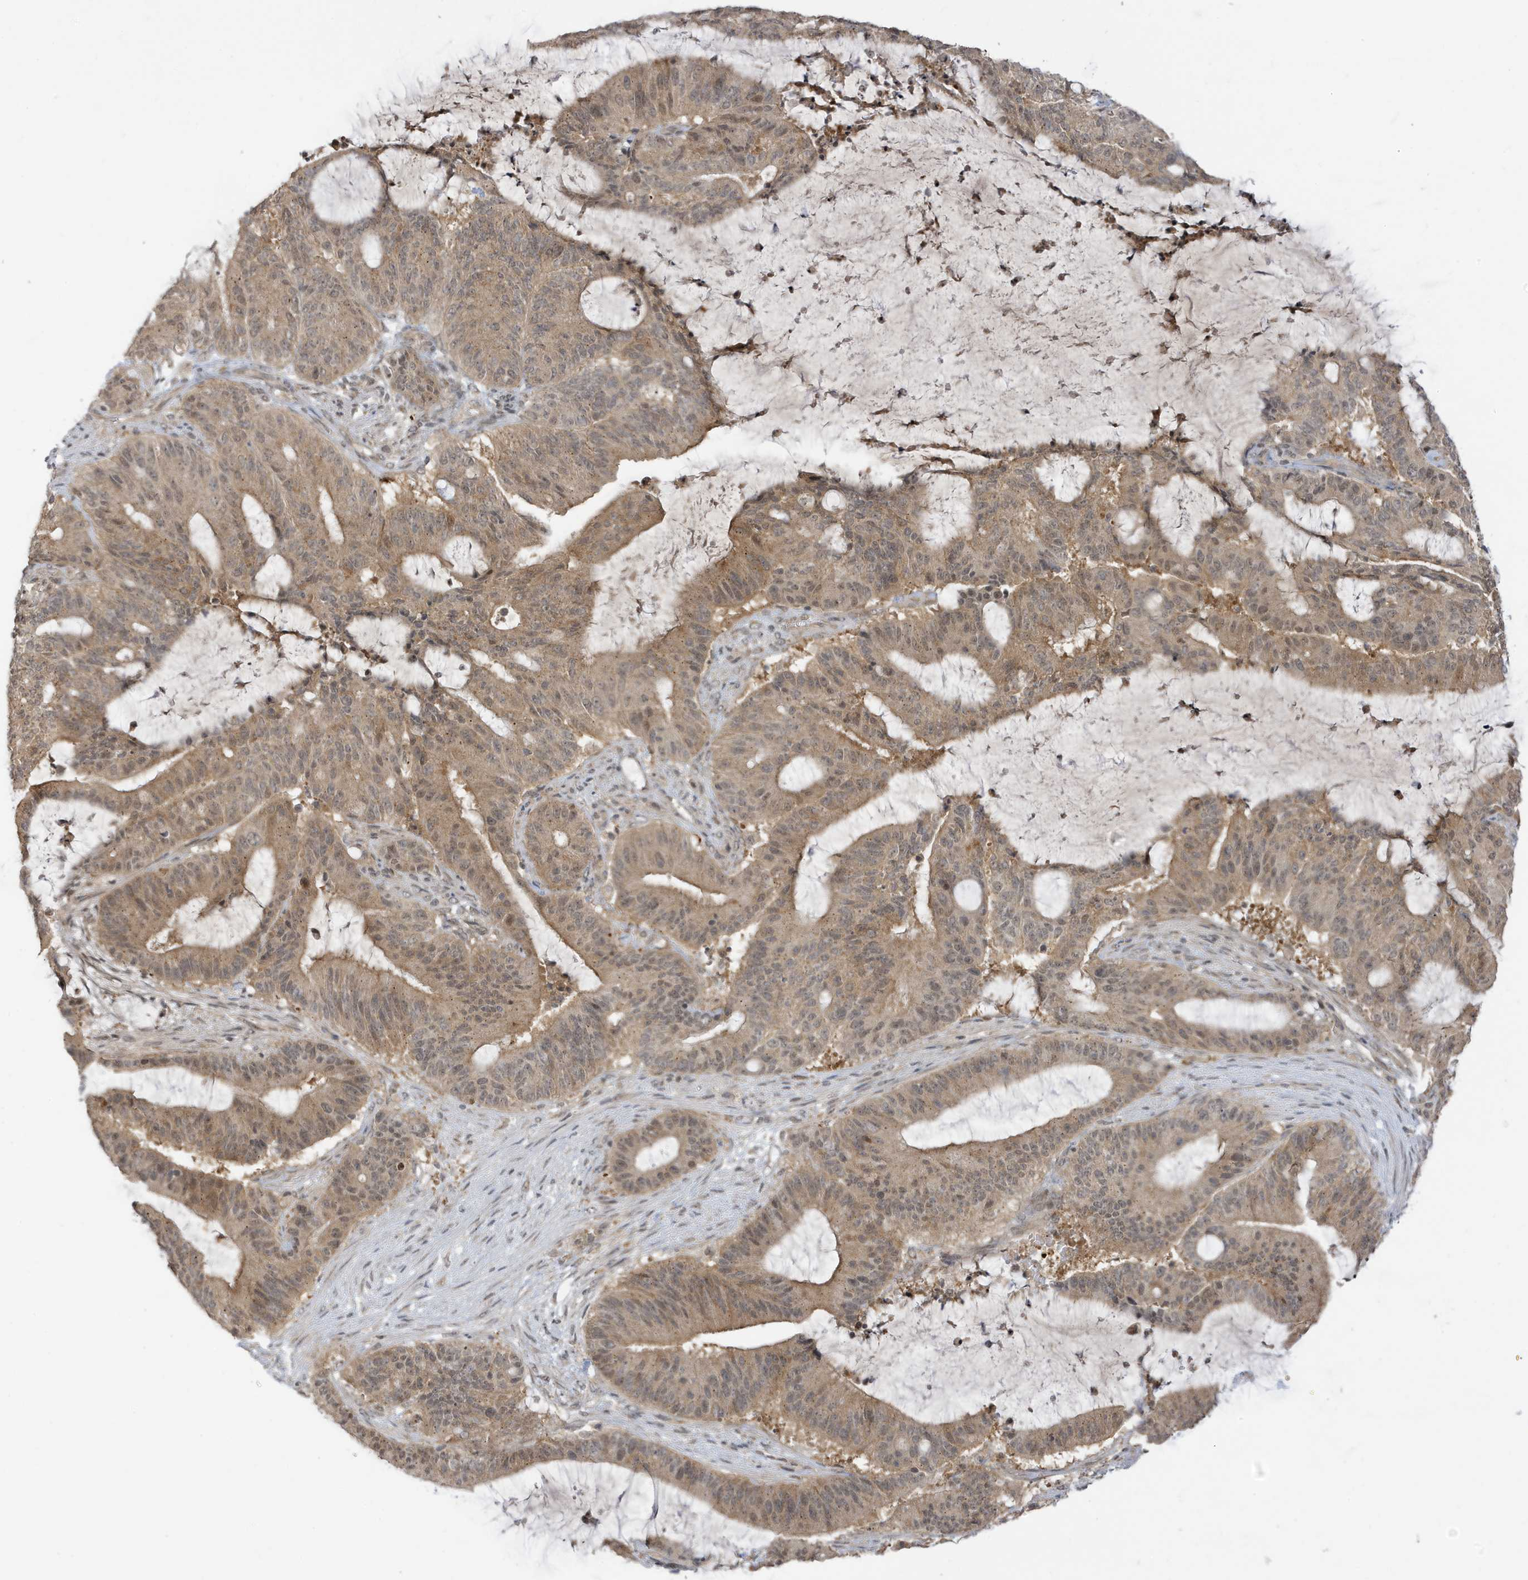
{"staining": {"intensity": "moderate", "quantity": ">75%", "location": "cytoplasmic/membranous,nuclear"}, "tissue": "liver cancer", "cell_type": "Tumor cells", "image_type": "cancer", "snomed": [{"axis": "morphology", "description": "Normal tissue, NOS"}, {"axis": "morphology", "description": "Cholangiocarcinoma"}, {"axis": "topography", "description": "Liver"}, {"axis": "topography", "description": "Peripheral nerve tissue"}], "caption": "High-power microscopy captured an IHC image of cholangiocarcinoma (liver), revealing moderate cytoplasmic/membranous and nuclear expression in approximately >75% of tumor cells.", "gene": "TAB3", "patient": {"sex": "female", "age": 73}}